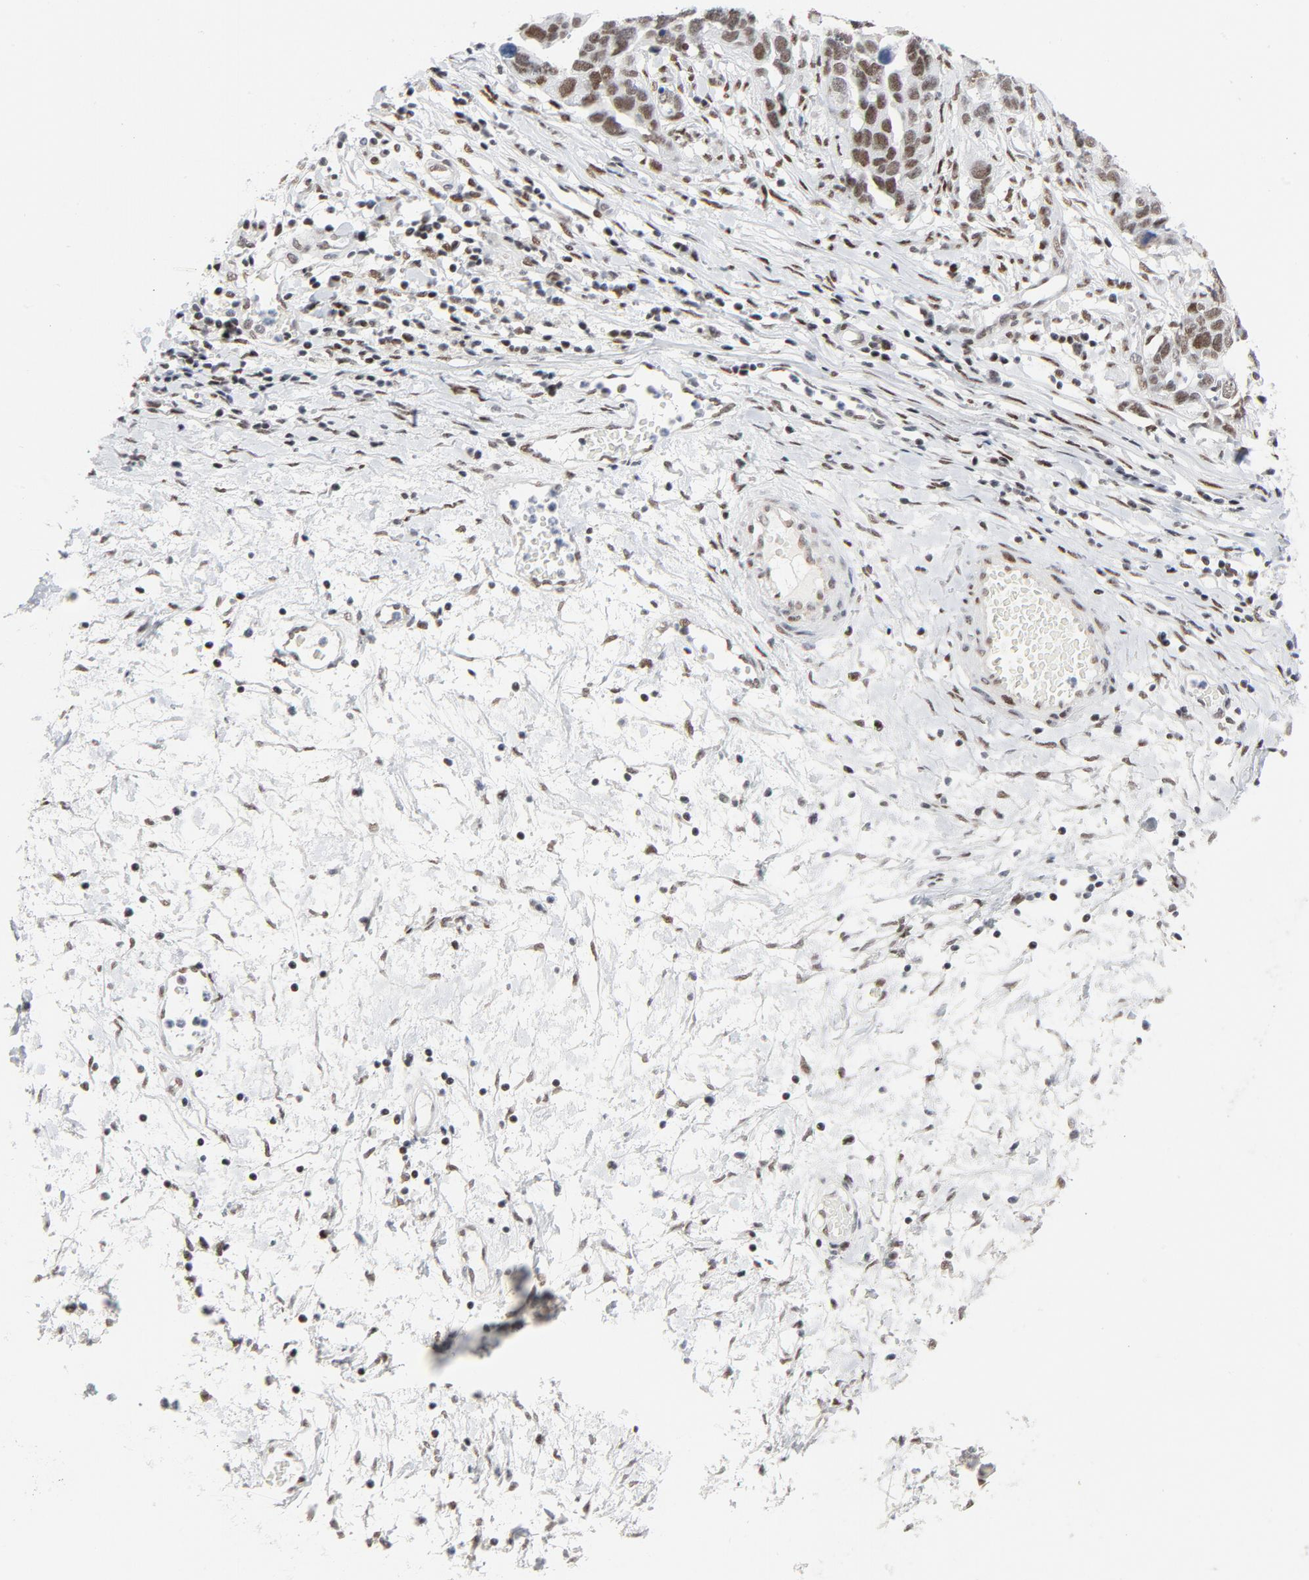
{"staining": {"intensity": "moderate", "quantity": ">75%", "location": "nuclear"}, "tissue": "ovarian cancer", "cell_type": "Tumor cells", "image_type": "cancer", "snomed": [{"axis": "morphology", "description": "Cystadenocarcinoma, serous, NOS"}, {"axis": "topography", "description": "Ovary"}], "caption": "Protein expression analysis of ovarian serous cystadenocarcinoma reveals moderate nuclear staining in approximately >75% of tumor cells.", "gene": "HSF1", "patient": {"sex": "female", "age": 54}}